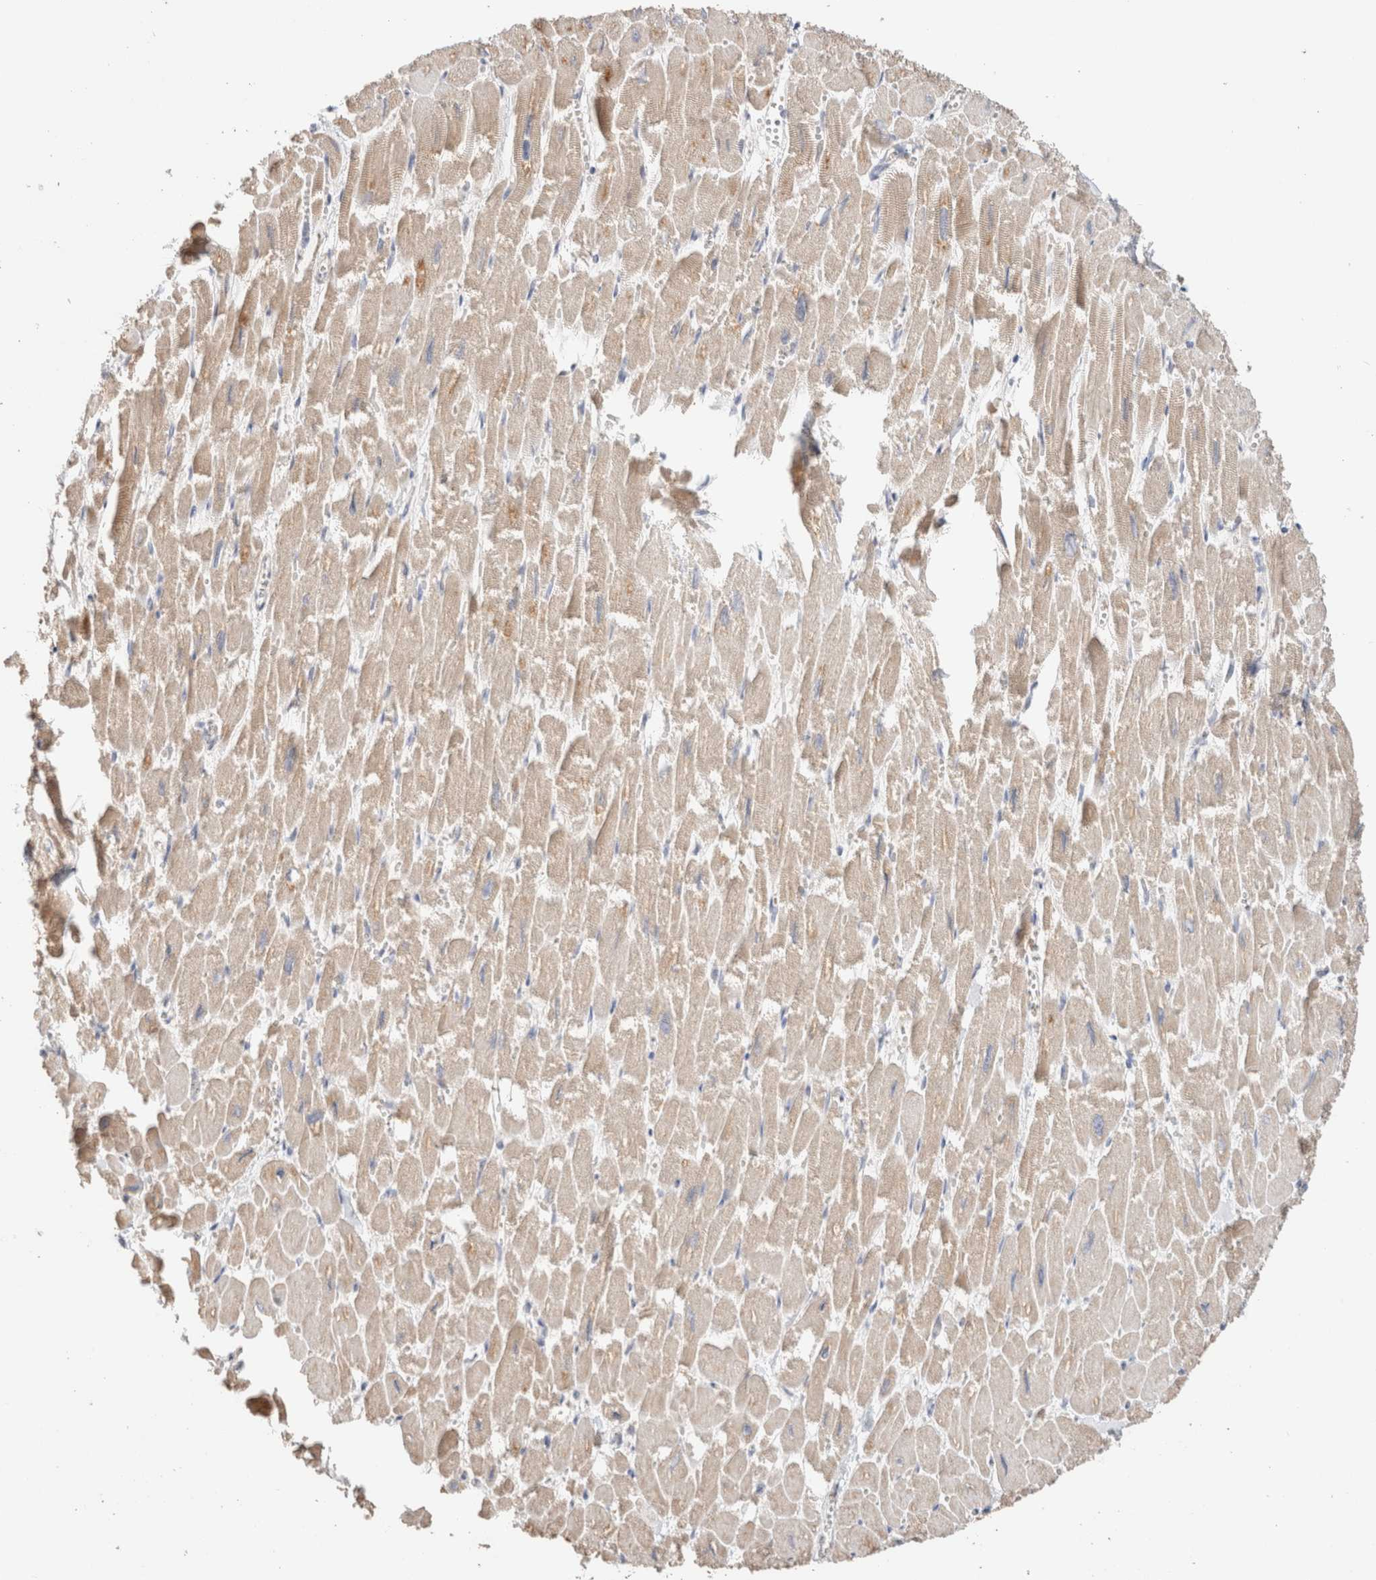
{"staining": {"intensity": "weak", "quantity": ">75%", "location": "cytoplasmic/membranous"}, "tissue": "heart muscle", "cell_type": "Cardiomyocytes", "image_type": "normal", "snomed": [{"axis": "morphology", "description": "Normal tissue, NOS"}, {"axis": "topography", "description": "Heart"}], "caption": "Protein staining reveals weak cytoplasmic/membranous expression in about >75% of cardiomyocytes in normal heart muscle. The protein is shown in brown color, while the nuclei are stained blue.", "gene": "CA13", "patient": {"sex": "male", "age": 54}}